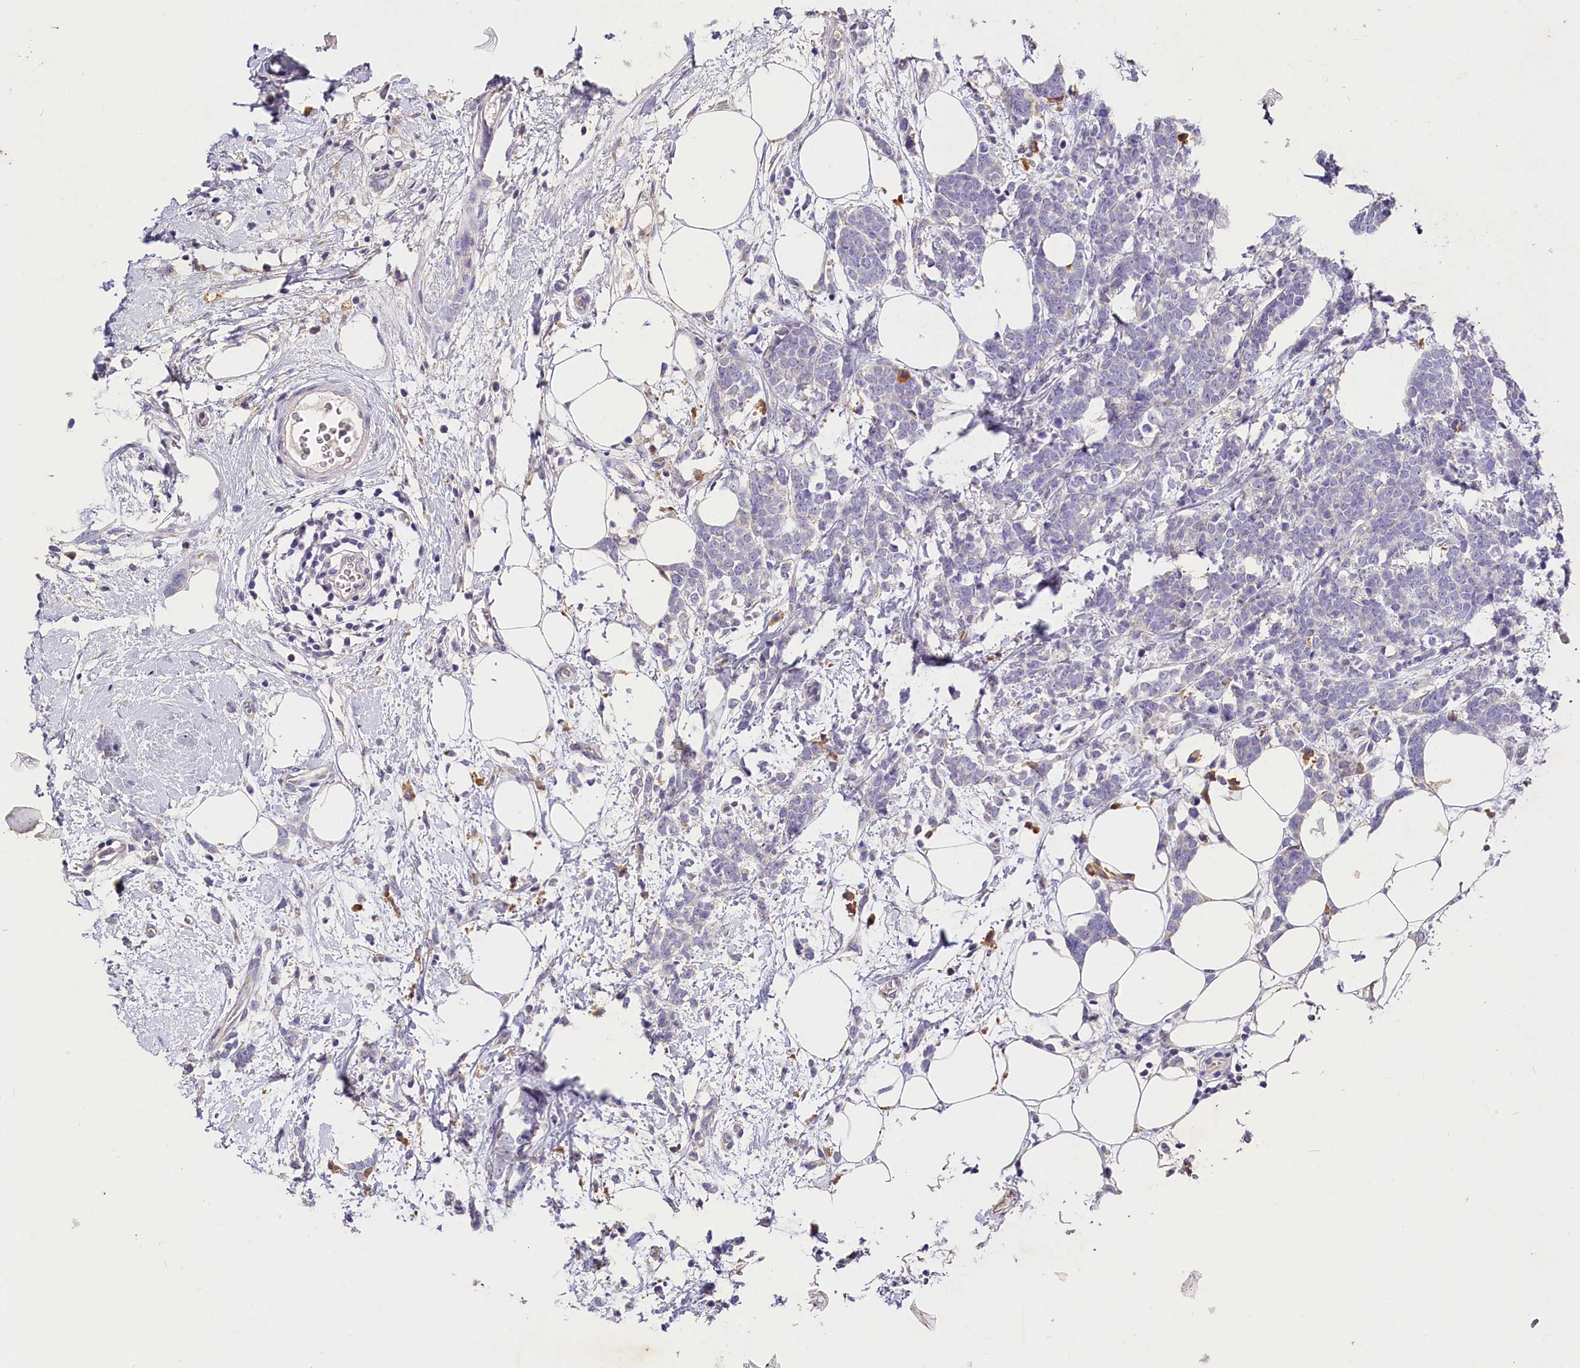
{"staining": {"intensity": "negative", "quantity": "none", "location": "none"}, "tissue": "breast cancer", "cell_type": "Tumor cells", "image_type": "cancer", "snomed": [{"axis": "morphology", "description": "Lobular carcinoma"}, {"axis": "topography", "description": "Breast"}], "caption": "The micrograph displays no staining of tumor cells in breast lobular carcinoma.", "gene": "ST7L", "patient": {"sex": "female", "age": 58}}